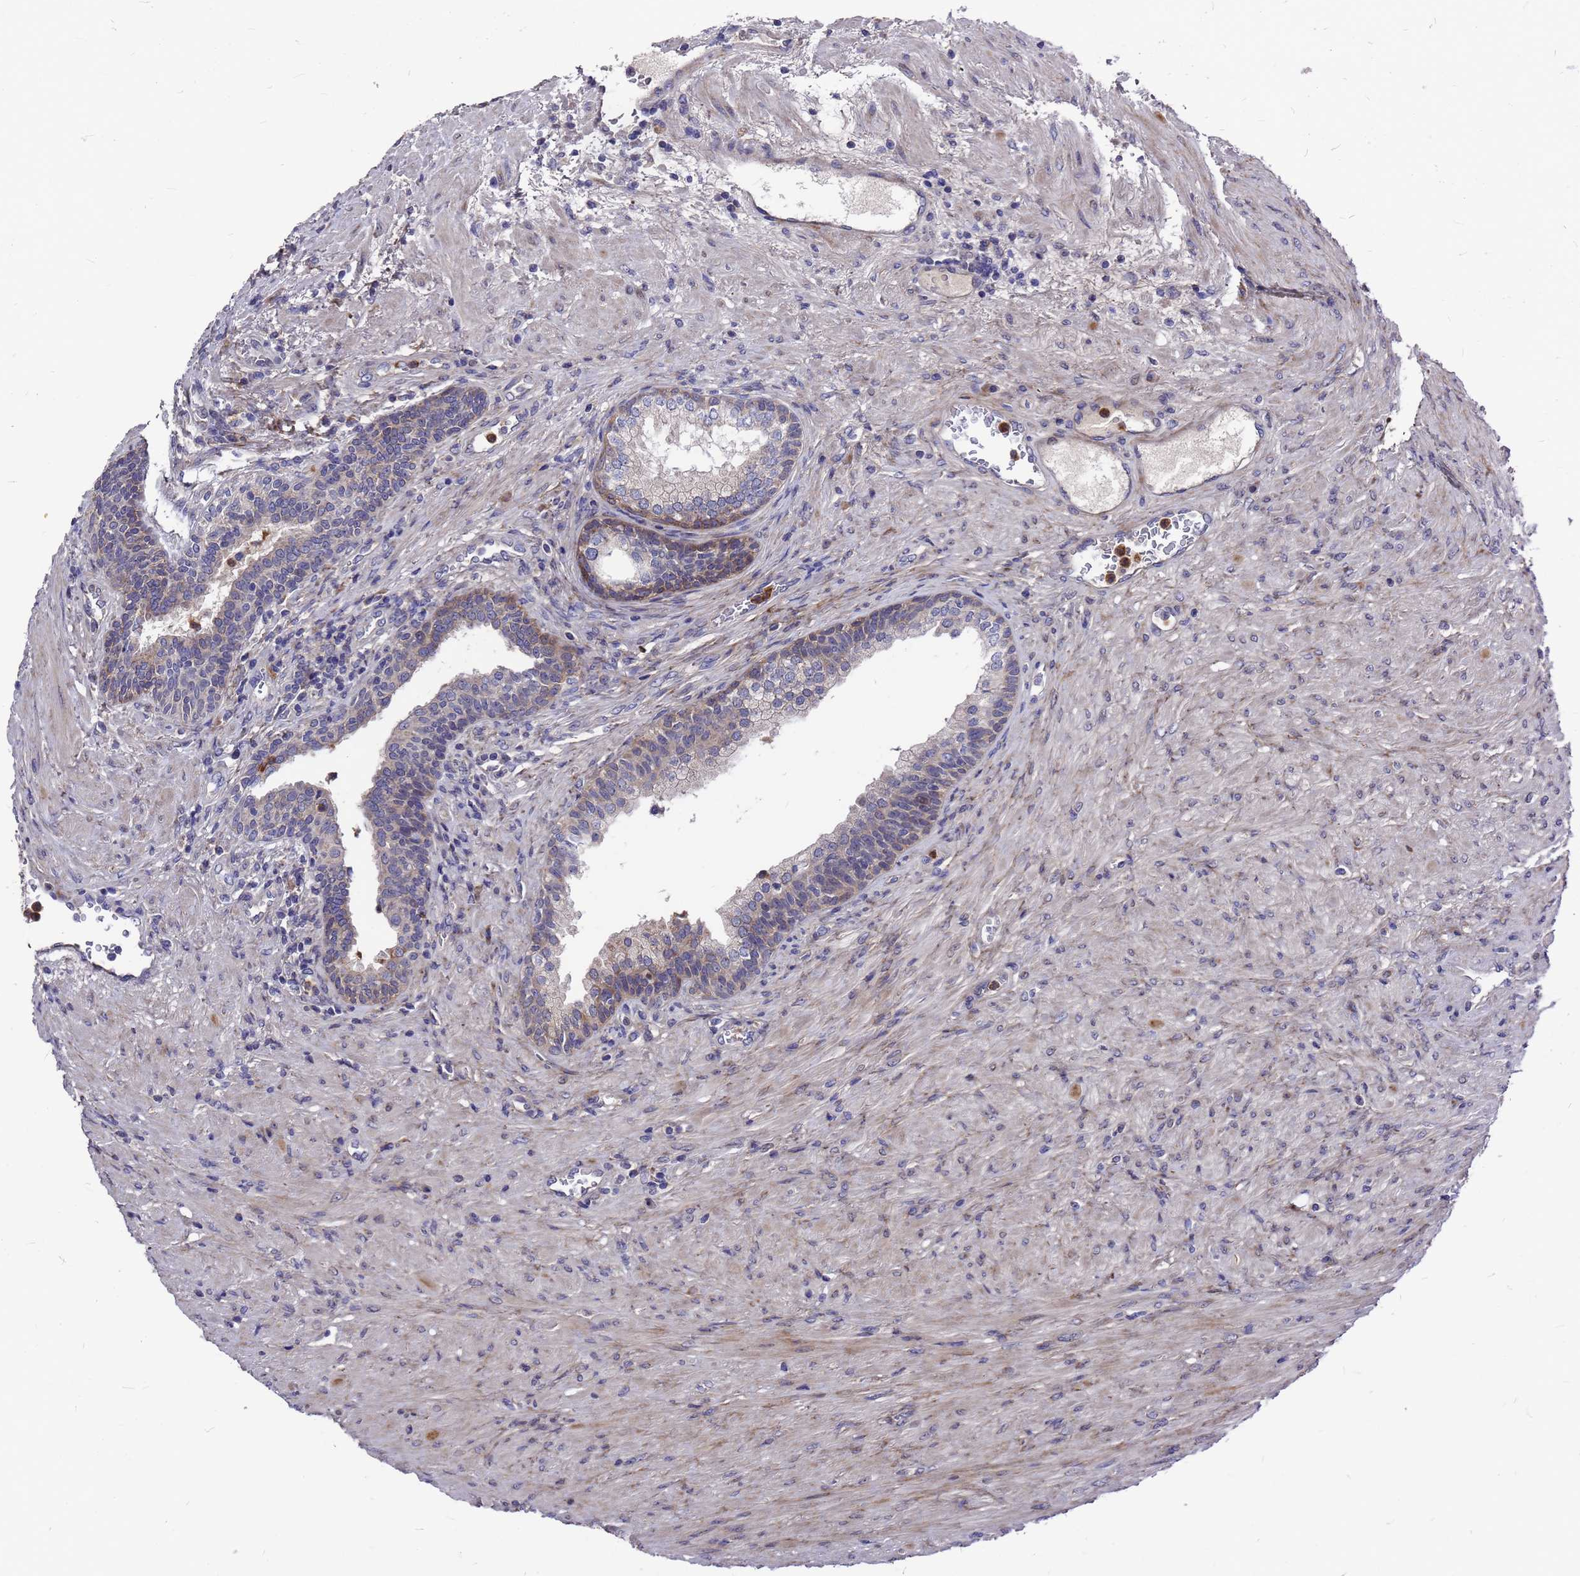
{"staining": {"intensity": "moderate", "quantity": "<25%", "location": "cytoplasmic/membranous"}, "tissue": "prostate", "cell_type": "Glandular cells", "image_type": "normal", "snomed": [{"axis": "morphology", "description": "Normal tissue, NOS"}, {"axis": "topography", "description": "Prostate"}], "caption": "Normal prostate was stained to show a protein in brown. There is low levels of moderate cytoplasmic/membranous expression in approximately <25% of glandular cells. (brown staining indicates protein expression, while blue staining denotes nuclei).", "gene": "ZNF717", "patient": {"sex": "male", "age": 76}}